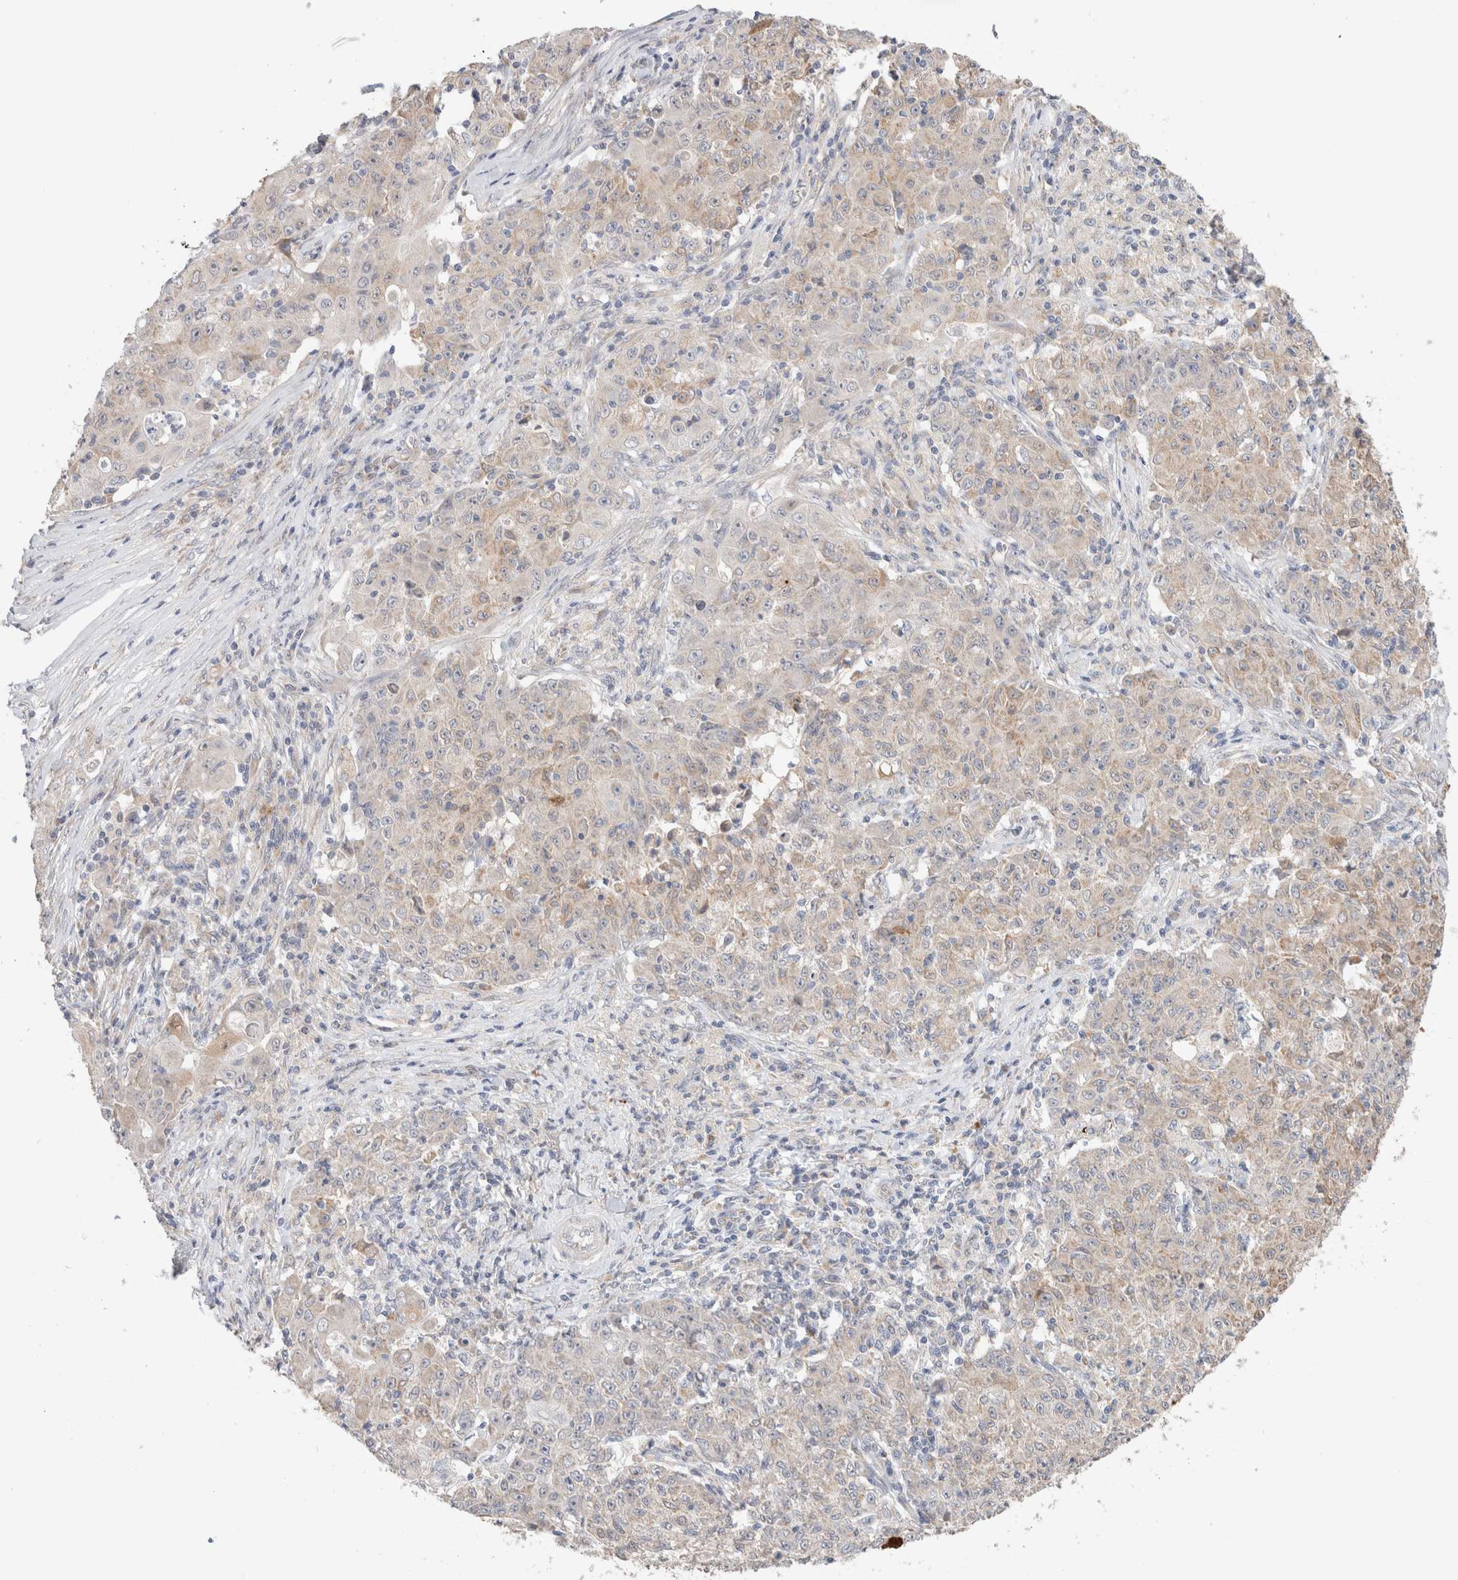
{"staining": {"intensity": "weak", "quantity": "<25%", "location": "cytoplasmic/membranous"}, "tissue": "ovarian cancer", "cell_type": "Tumor cells", "image_type": "cancer", "snomed": [{"axis": "morphology", "description": "Carcinoma, endometroid"}, {"axis": "topography", "description": "Ovary"}], "caption": "High power microscopy micrograph of an immunohistochemistry micrograph of ovarian cancer, revealing no significant expression in tumor cells.", "gene": "CA13", "patient": {"sex": "female", "age": 42}}